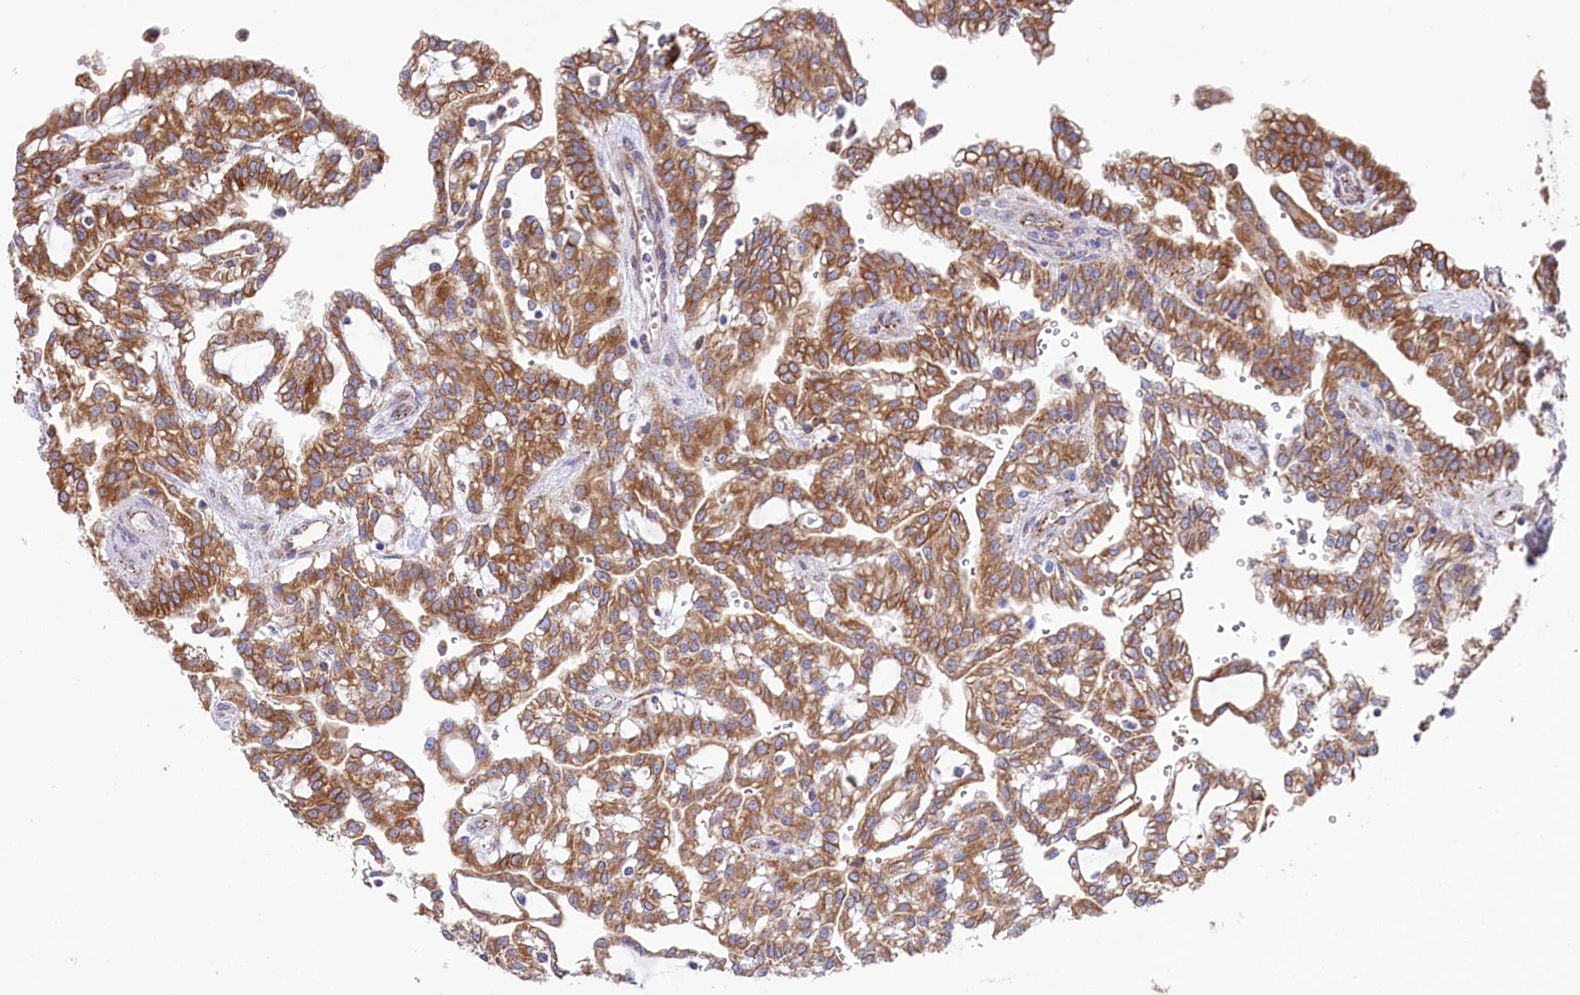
{"staining": {"intensity": "moderate", "quantity": ">75%", "location": "cytoplasmic/membranous"}, "tissue": "renal cancer", "cell_type": "Tumor cells", "image_type": "cancer", "snomed": [{"axis": "morphology", "description": "Adenocarcinoma, NOS"}, {"axis": "topography", "description": "Kidney"}], "caption": "There is medium levels of moderate cytoplasmic/membranous staining in tumor cells of renal cancer, as demonstrated by immunohistochemical staining (brown color).", "gene": "CHID1", "patient": {"sex": "male", "age": 63}}